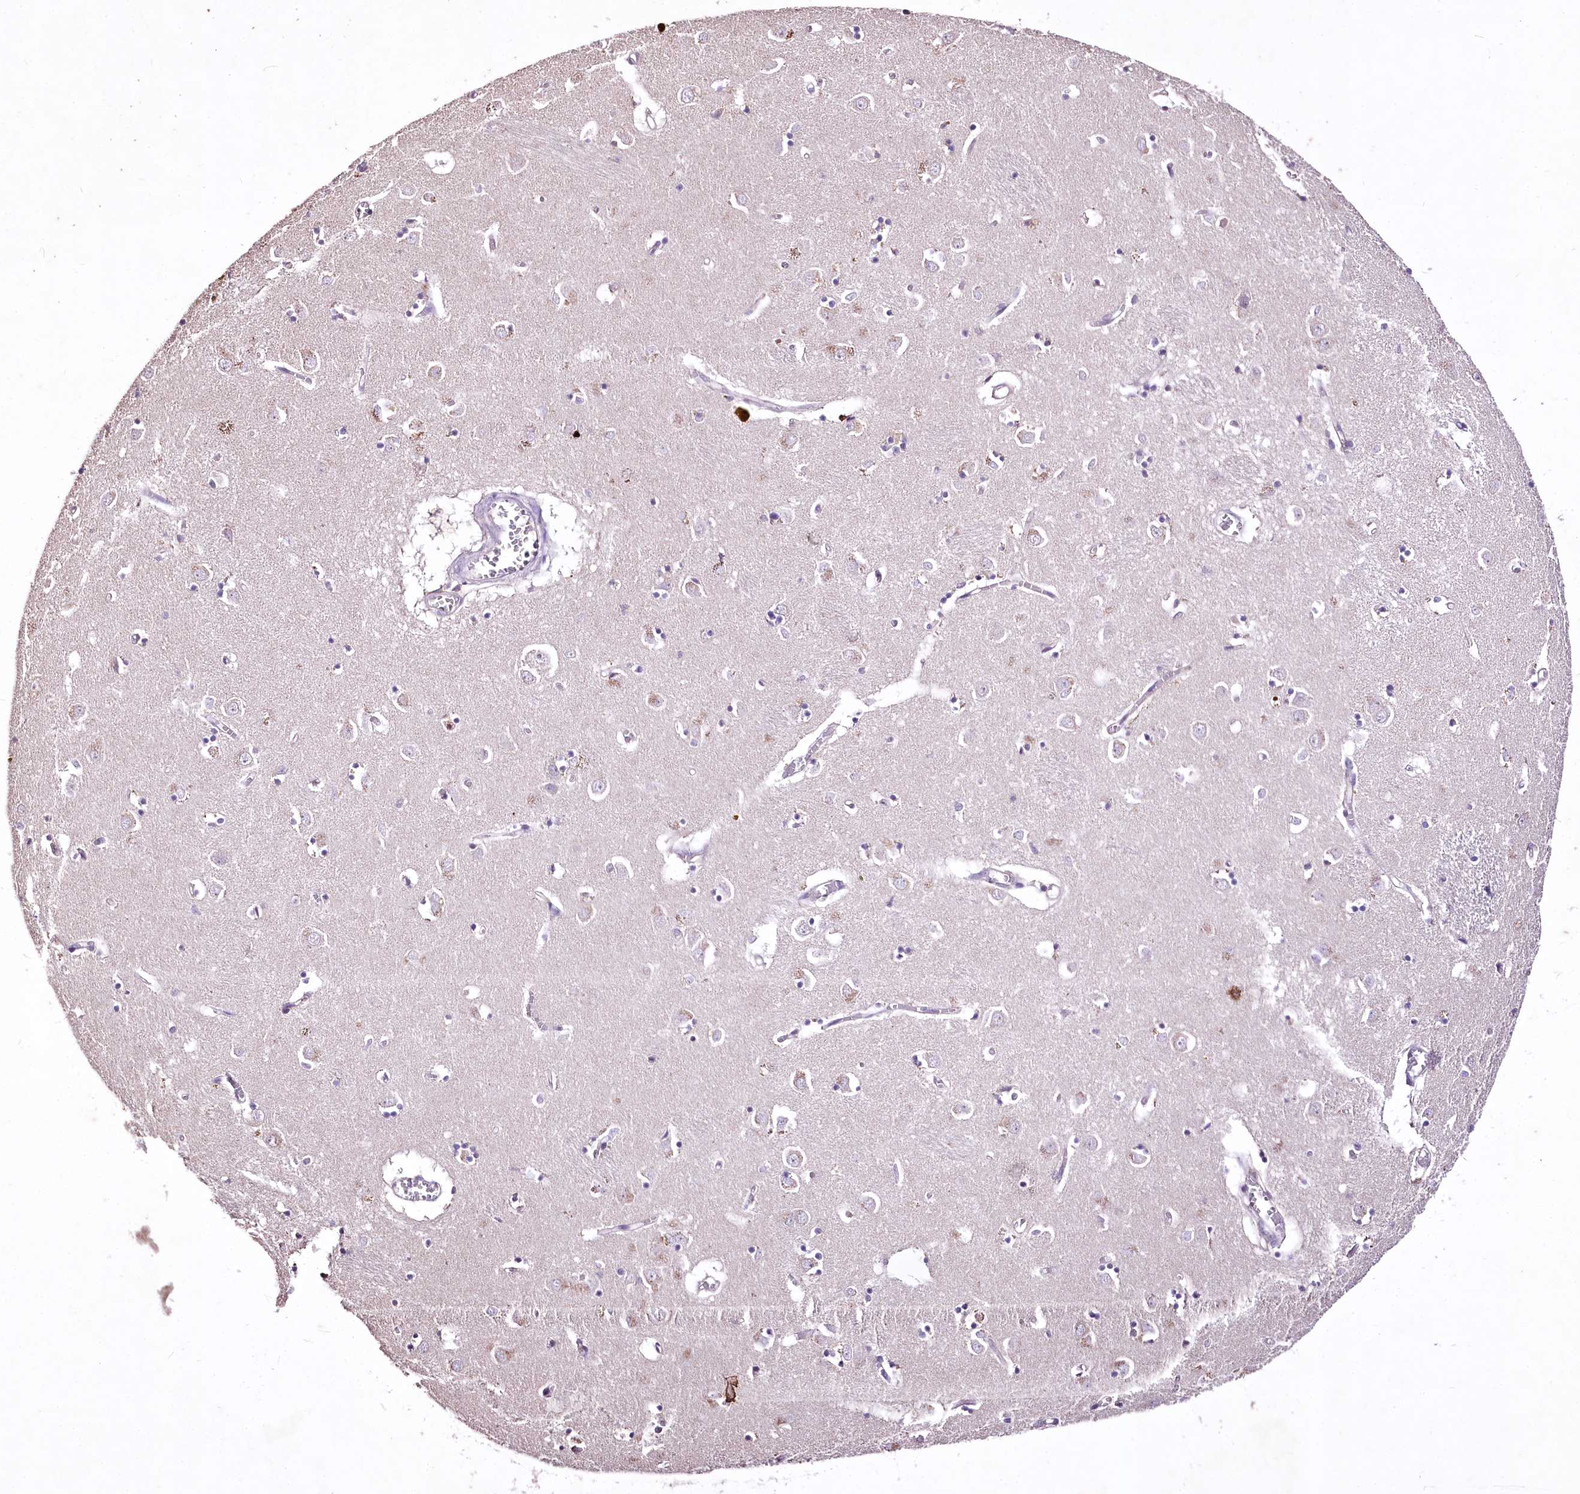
{"staining": {"intensity": "negative", "quantity": "none", "location": "none"}, "tissue": "caudate", "cell_type": "Glial cells", "image_type": "normal", "snomed": [{"axis": "morphology", "description": "Normal tissue, NOS"}, {"axis": "topography", "description": "Lateral ventricle wall"}], "caption": "DAB (3,3'-diaminobenzidine) immunohistochemical staining of benign caudate reveals no significant expression in glial cells. (DAB IHC with hematoxylin counter stain).", "gene": "ENPP1", "patient": {"sex": "male", "age": 70}}